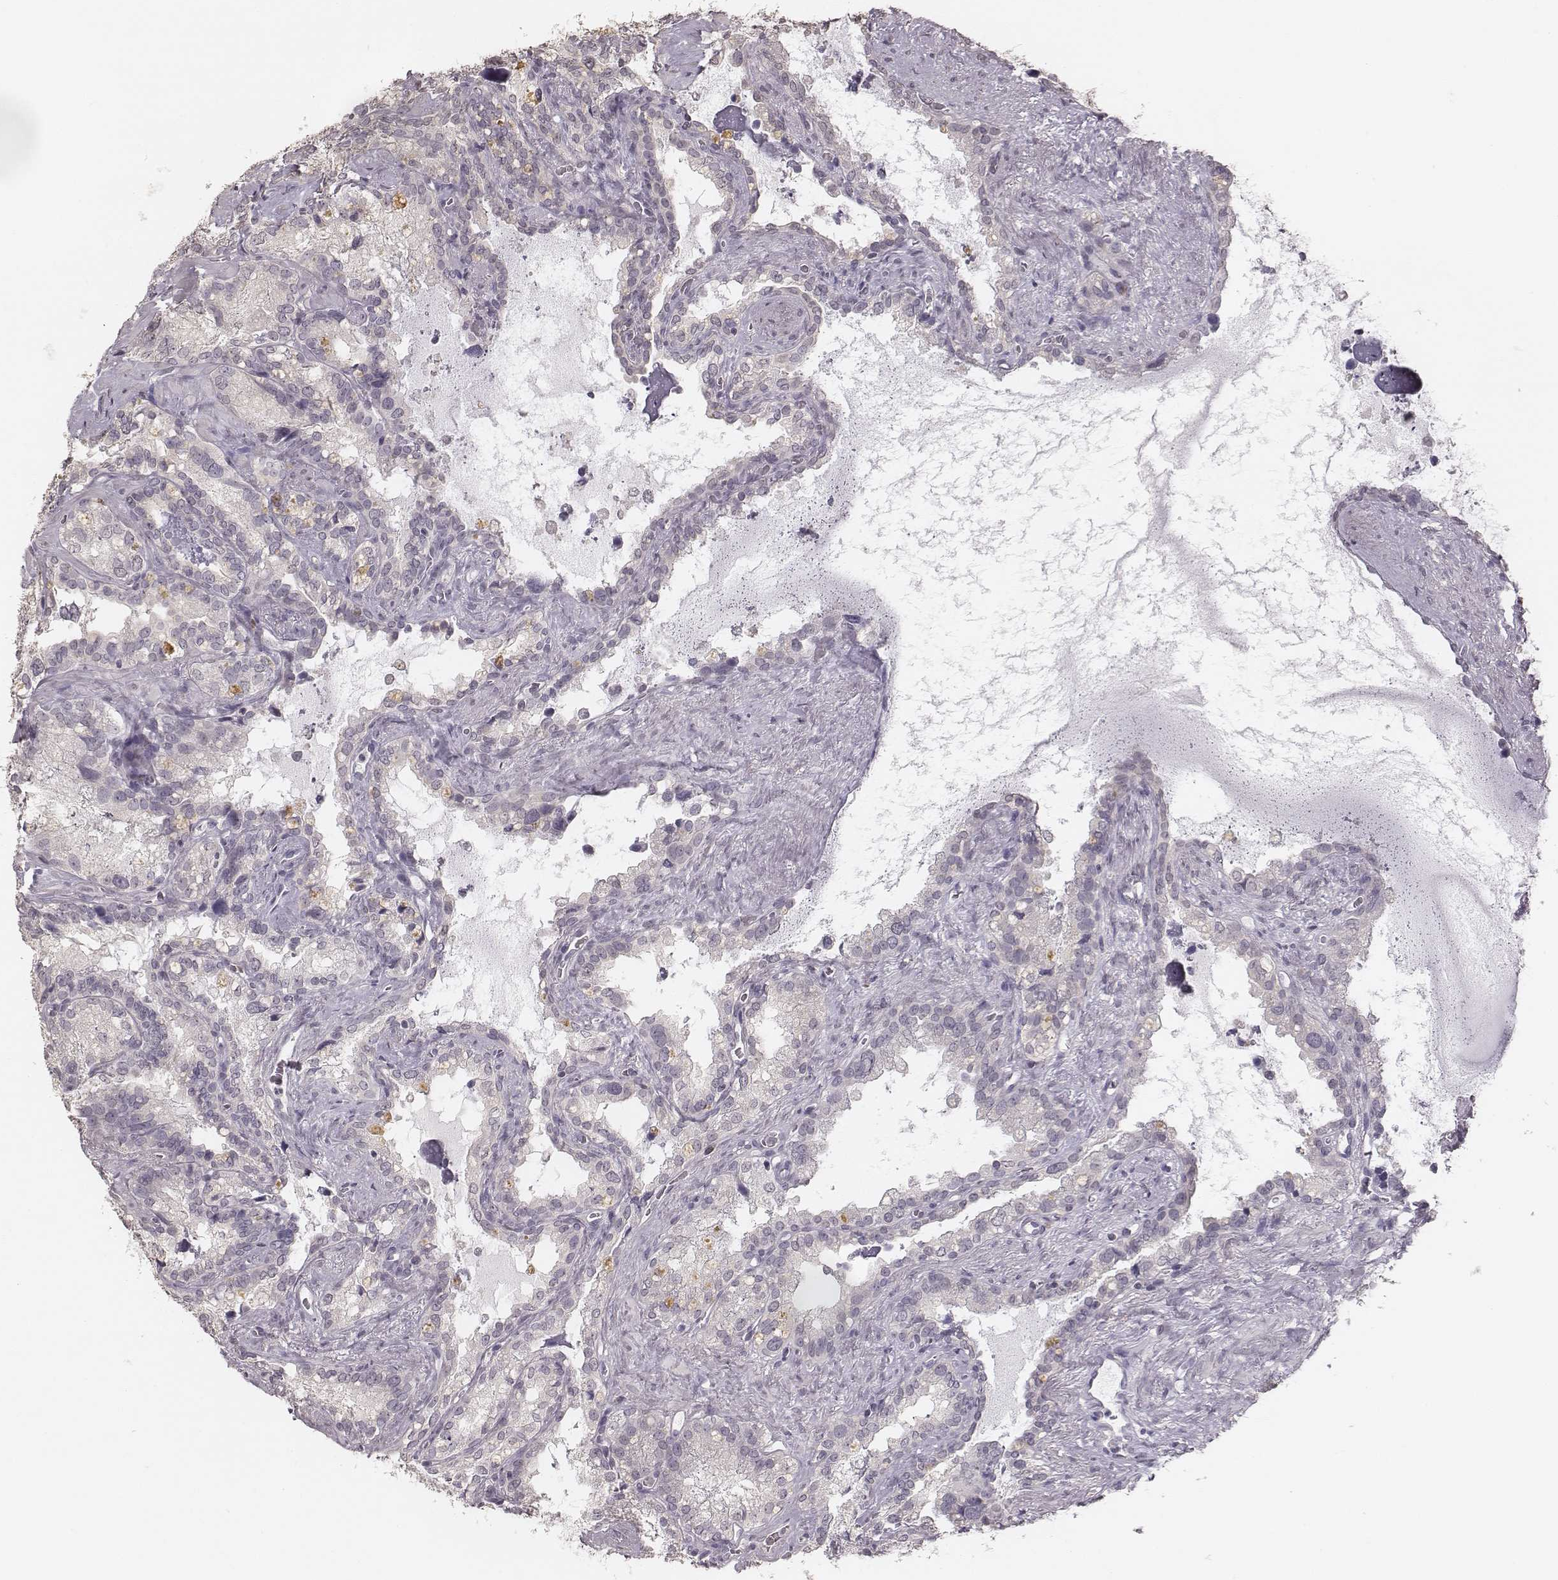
{"staining": {"intensity": "negative", "quantity": "none", "location": "none"}, "tissue": "seminal vesicle", "cell_type": "Glandular cells", "image_type": "normal", "snomed": [{"axis": "morphology", "description": "Normal tissue, NOS"}, {"axis": "topography", "description": "Seminal veicle"}], "caption": "Immunohistochemical staining of normal seminal vesicle exhibits no significant expression in glandular cells.", "gene": "LY6K", "patient": {"sex": "male", "age": 71}}